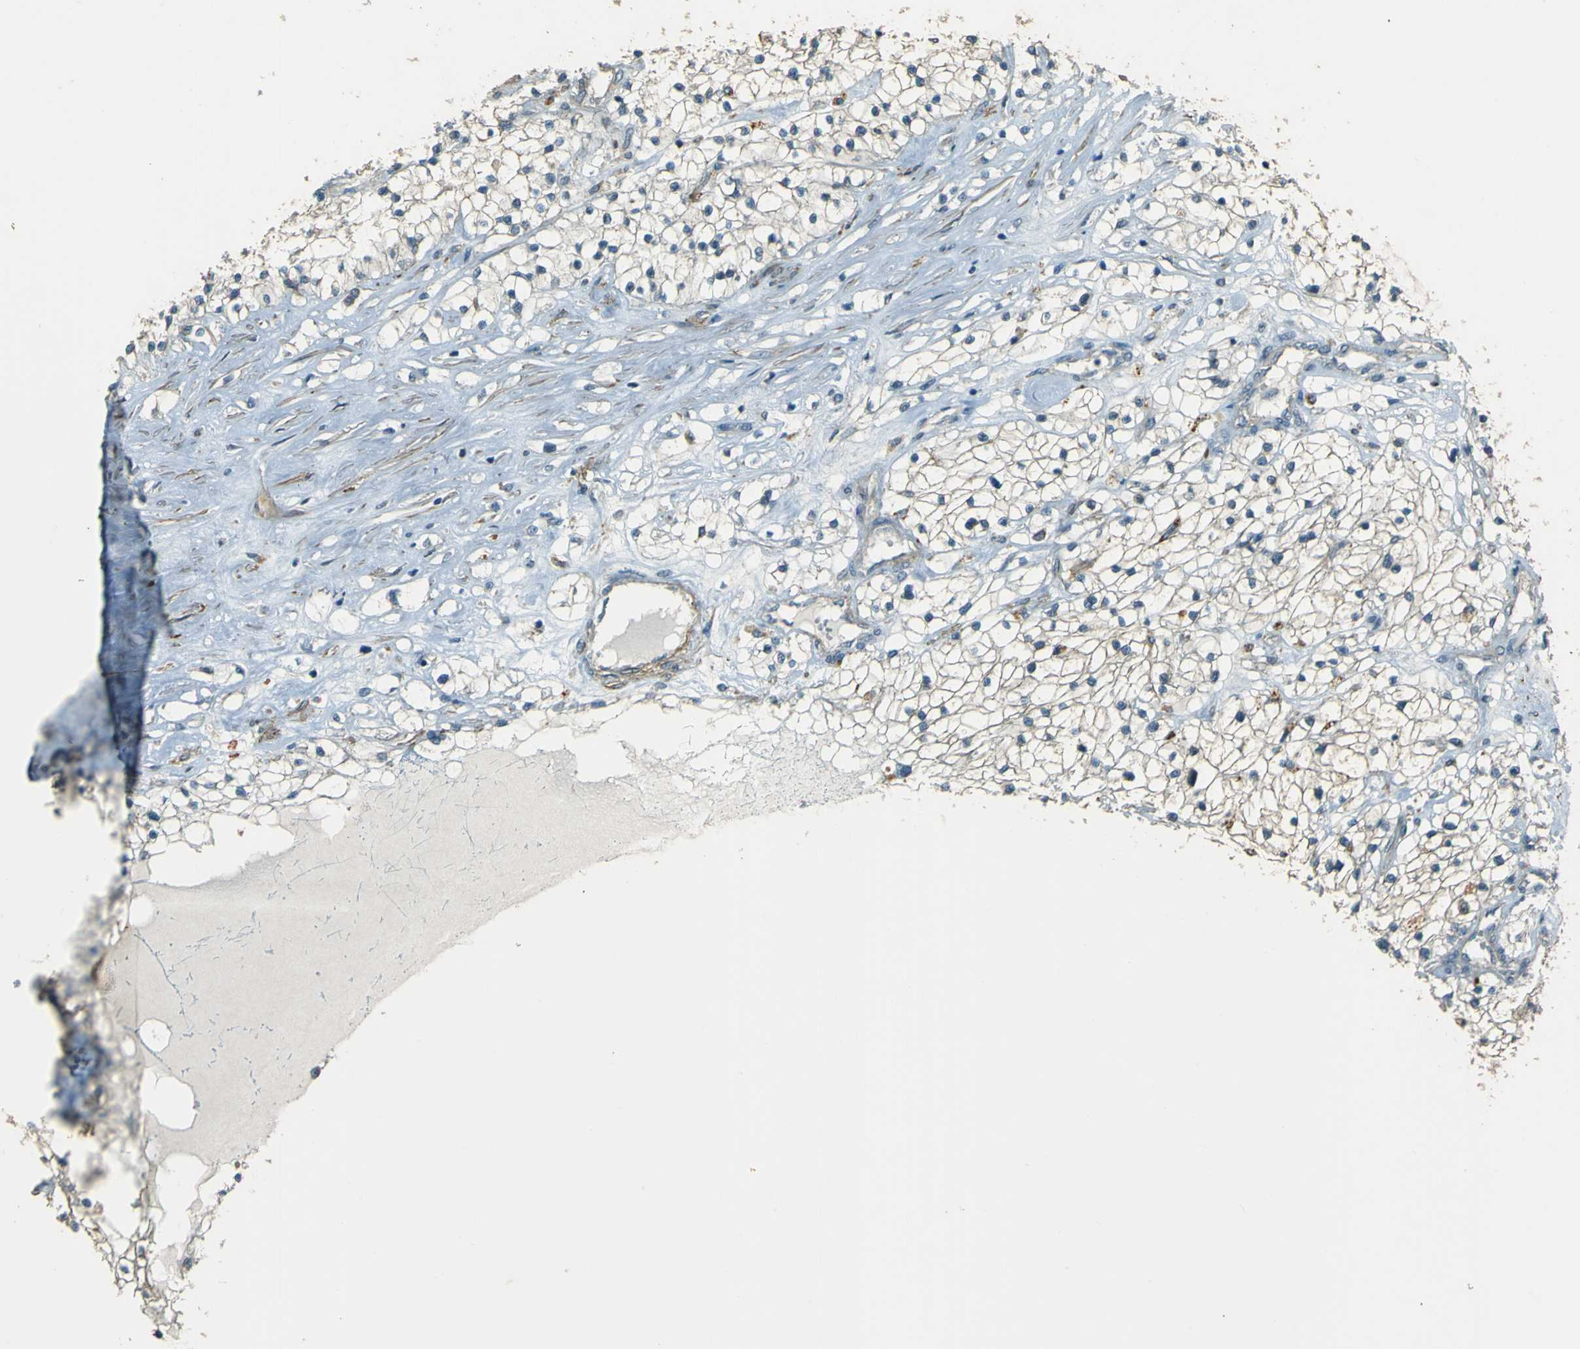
{"staining": {"intensity": "weak", "quantity": "25%-75%", "location": "cytoplasmic/membranous"}, "tissue": "renal cancer", "cell_type": "Tumor cells", "image_type": "cancer", "snomed": [{"axis": "morphology", "description": "Adenocarcinoma, NOS"}, {"axis": "topography", "description": "Kidney"}], "caption": "Tumor cells reveal low levels of weak cytoplasmic/membranous staining in about 25%-75% of cells in renal cancer.", "gene": "NEXN", "patient": {"sex": "male", "age": 68}}